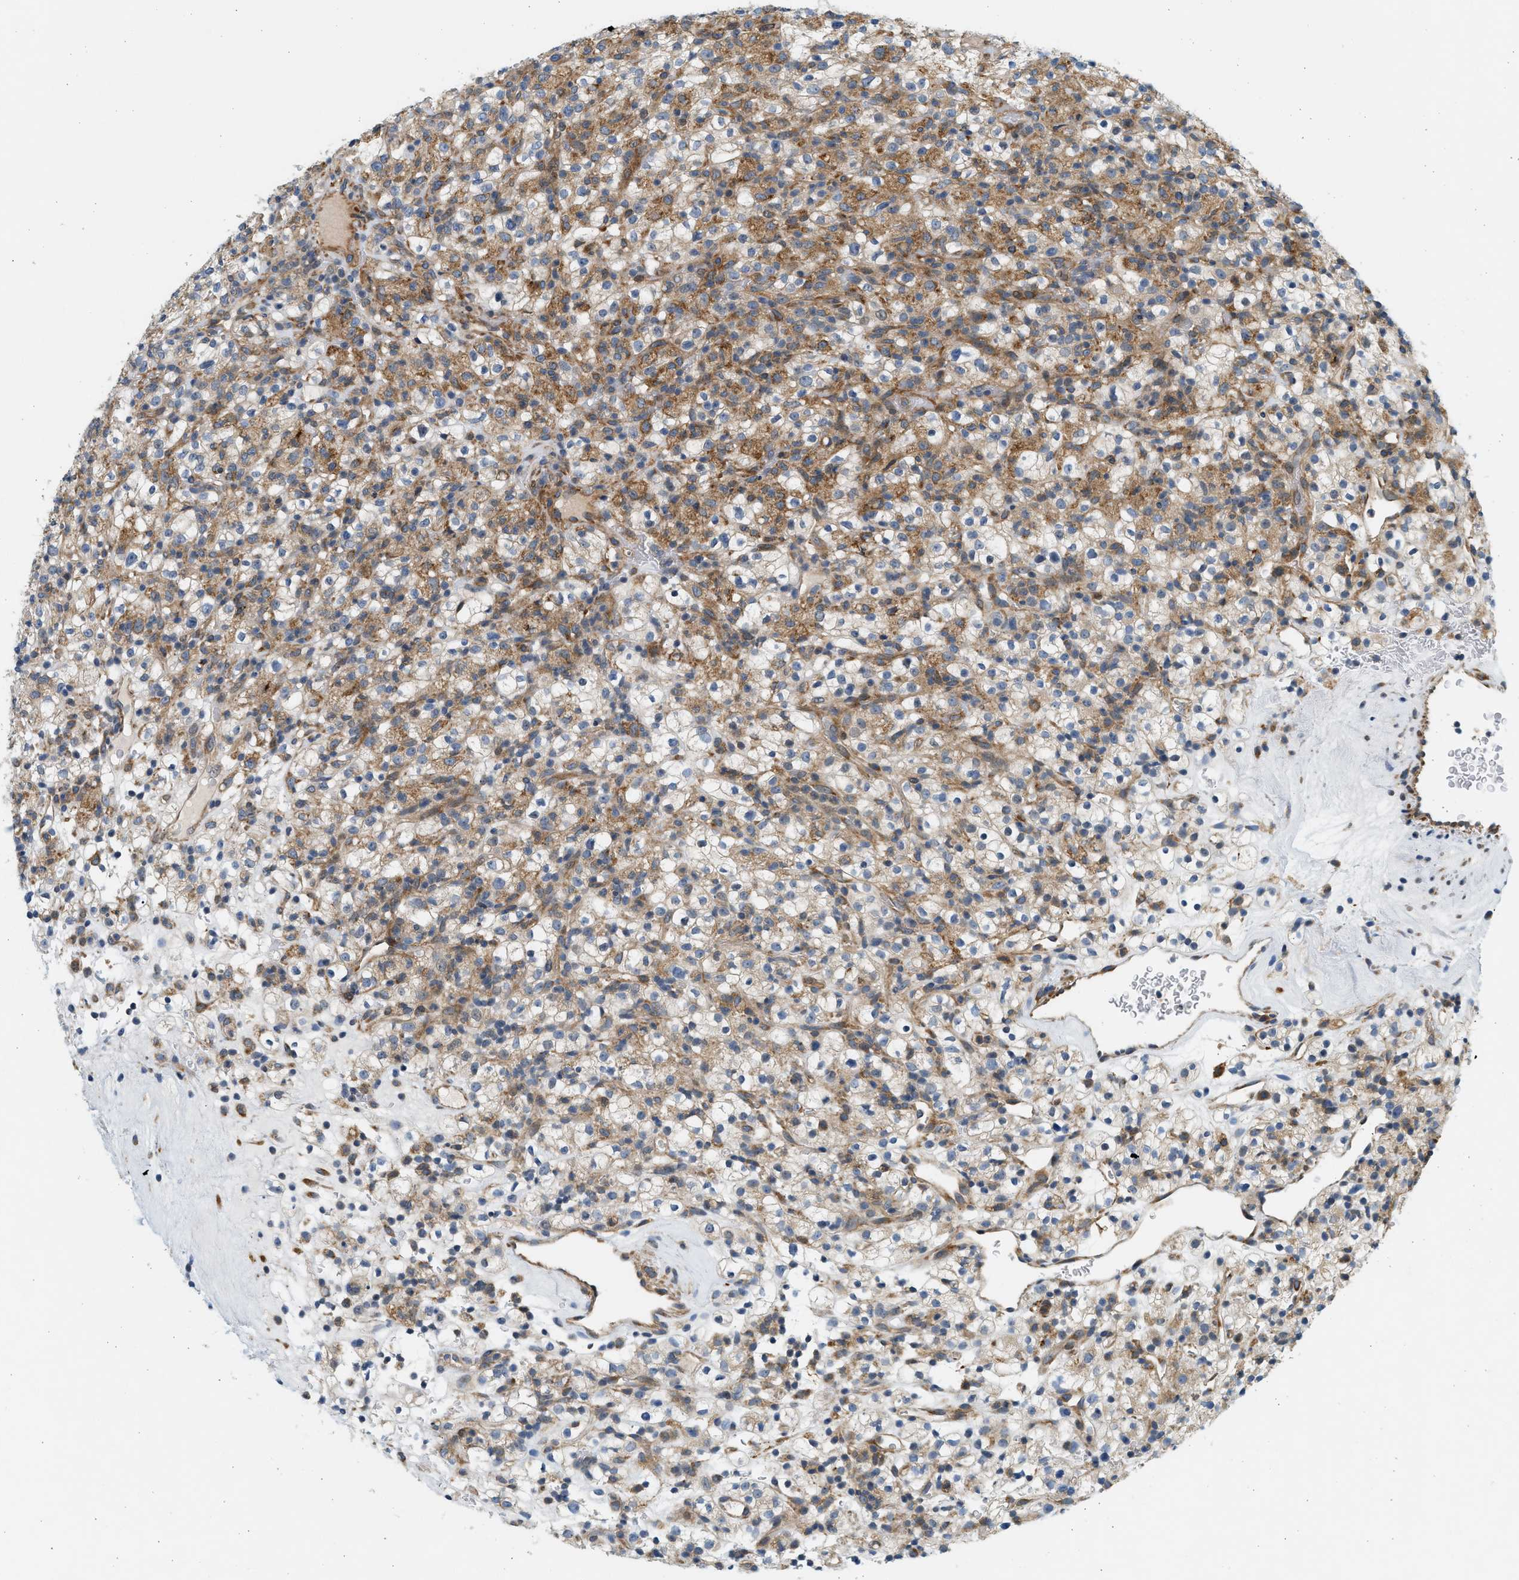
{"staining": {"intensity": "moderate", "quantity": ">75%", "location": "cytoplasmic/membranous"}, "tissue": "renal cancer", "cell_type": "Tumor cells", "image_type": "cancer", "snomed": [{"axis": "morphology", "description": "Normal tissue, NOS"}, {"axis": "morphology", "description": "Adenocarcinoma, NOS"}, {"axis": "topography", "description": "Kidney"}], "caption": "A brown stain labels moderate cytoplasmic/membranous staining of a protein in human renal adenocarcinoma tumor cells.", "gene": "KDELR2", "patient": {"sex": "female", "age": 72}}